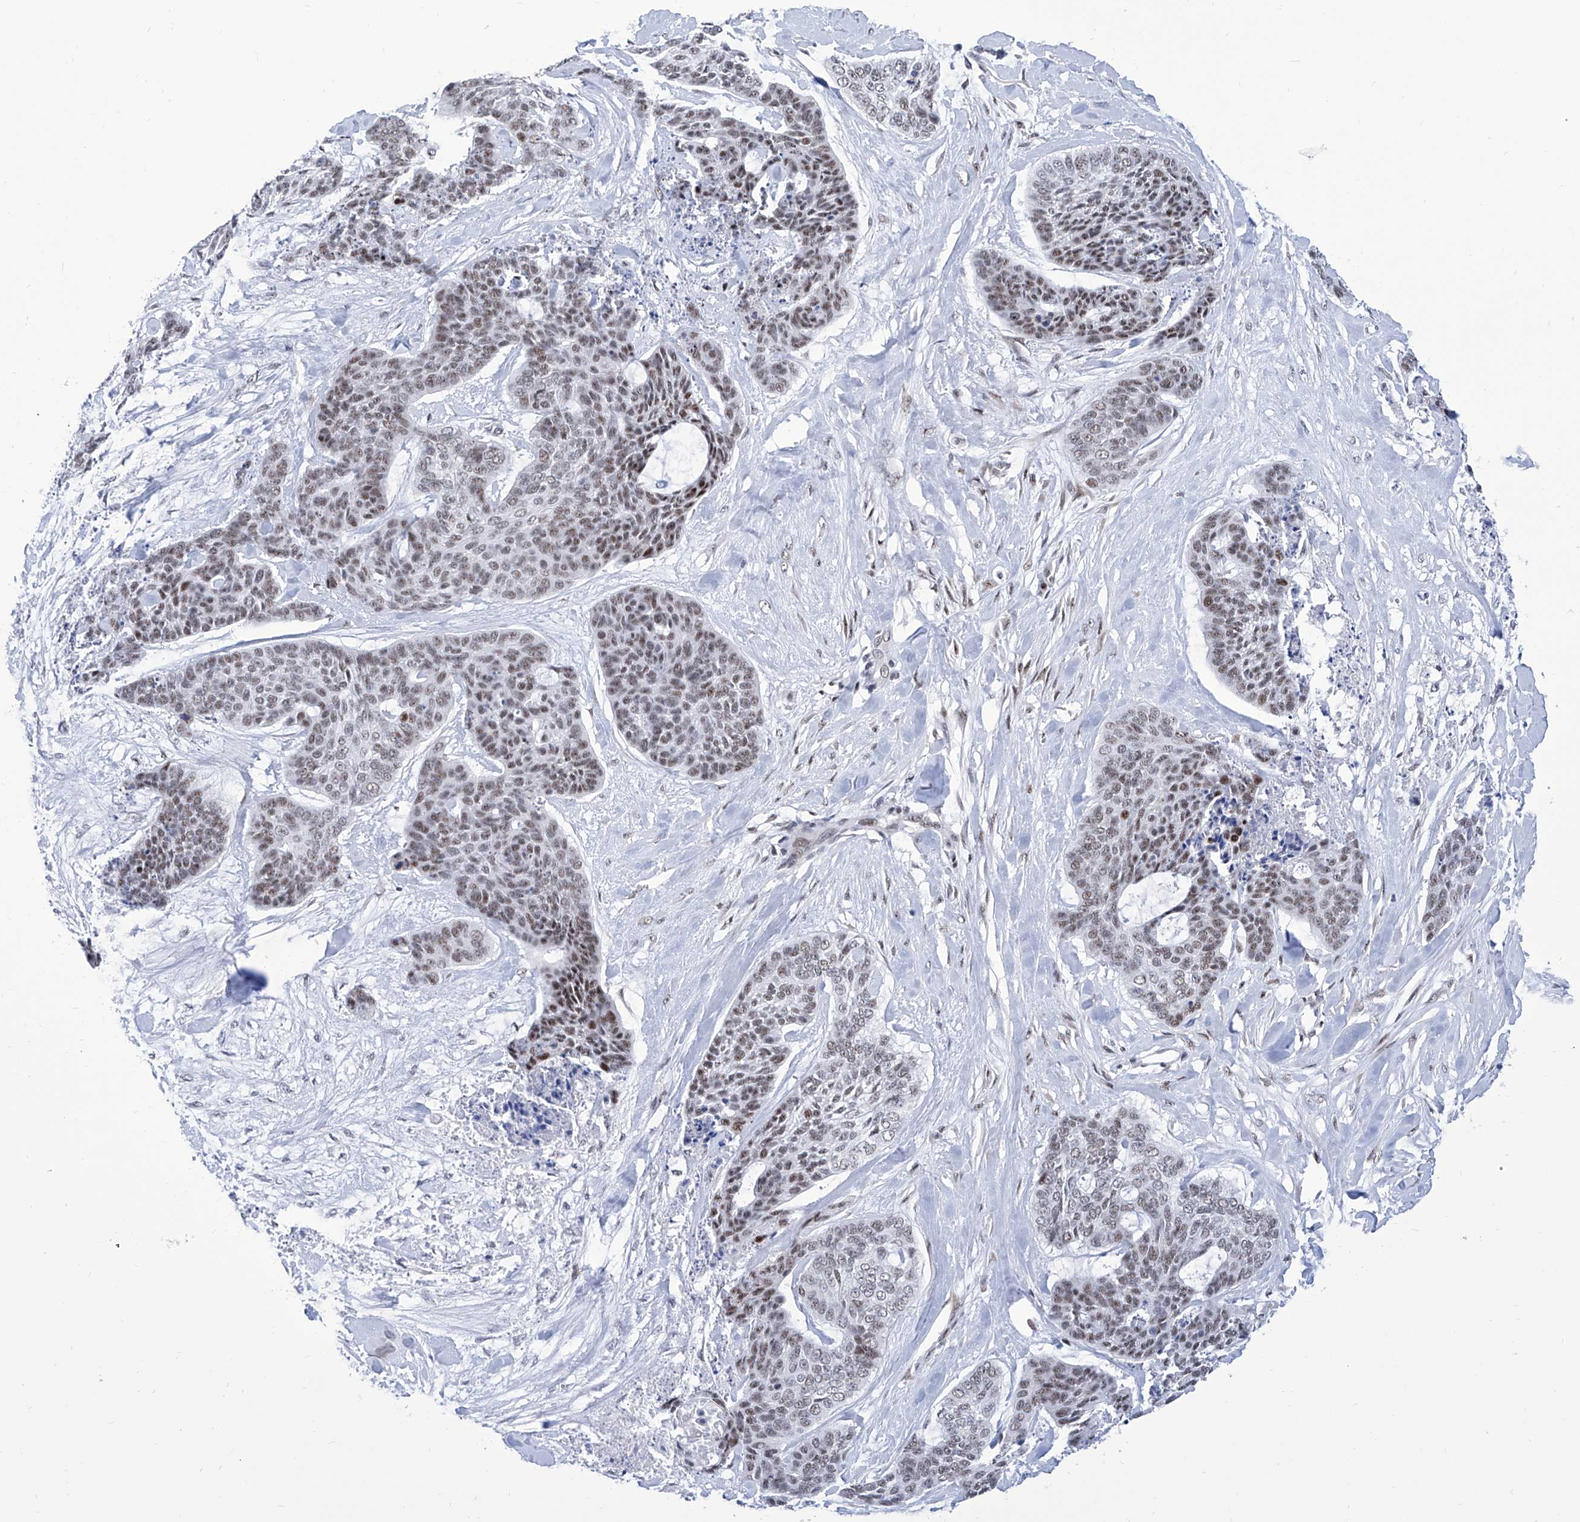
{"staining": {"intensity": "moderate", "quantity": ">75%", "location": "nuclear"}, "tissue": "skin cancer", "cell_type": "Tumor cells", "image_type": "cancer", "snomed": [{"axis": "morphology", "description": "Basal cell carcinoma"}, {"axis": "topography", "description": "Skin"}], "caption": "Protein staining shows moderate nuclear staining in about >75% of tumor cells in skin cancer.", "gene": "SART1", "patient": {"sex": "female", "age": 64}}